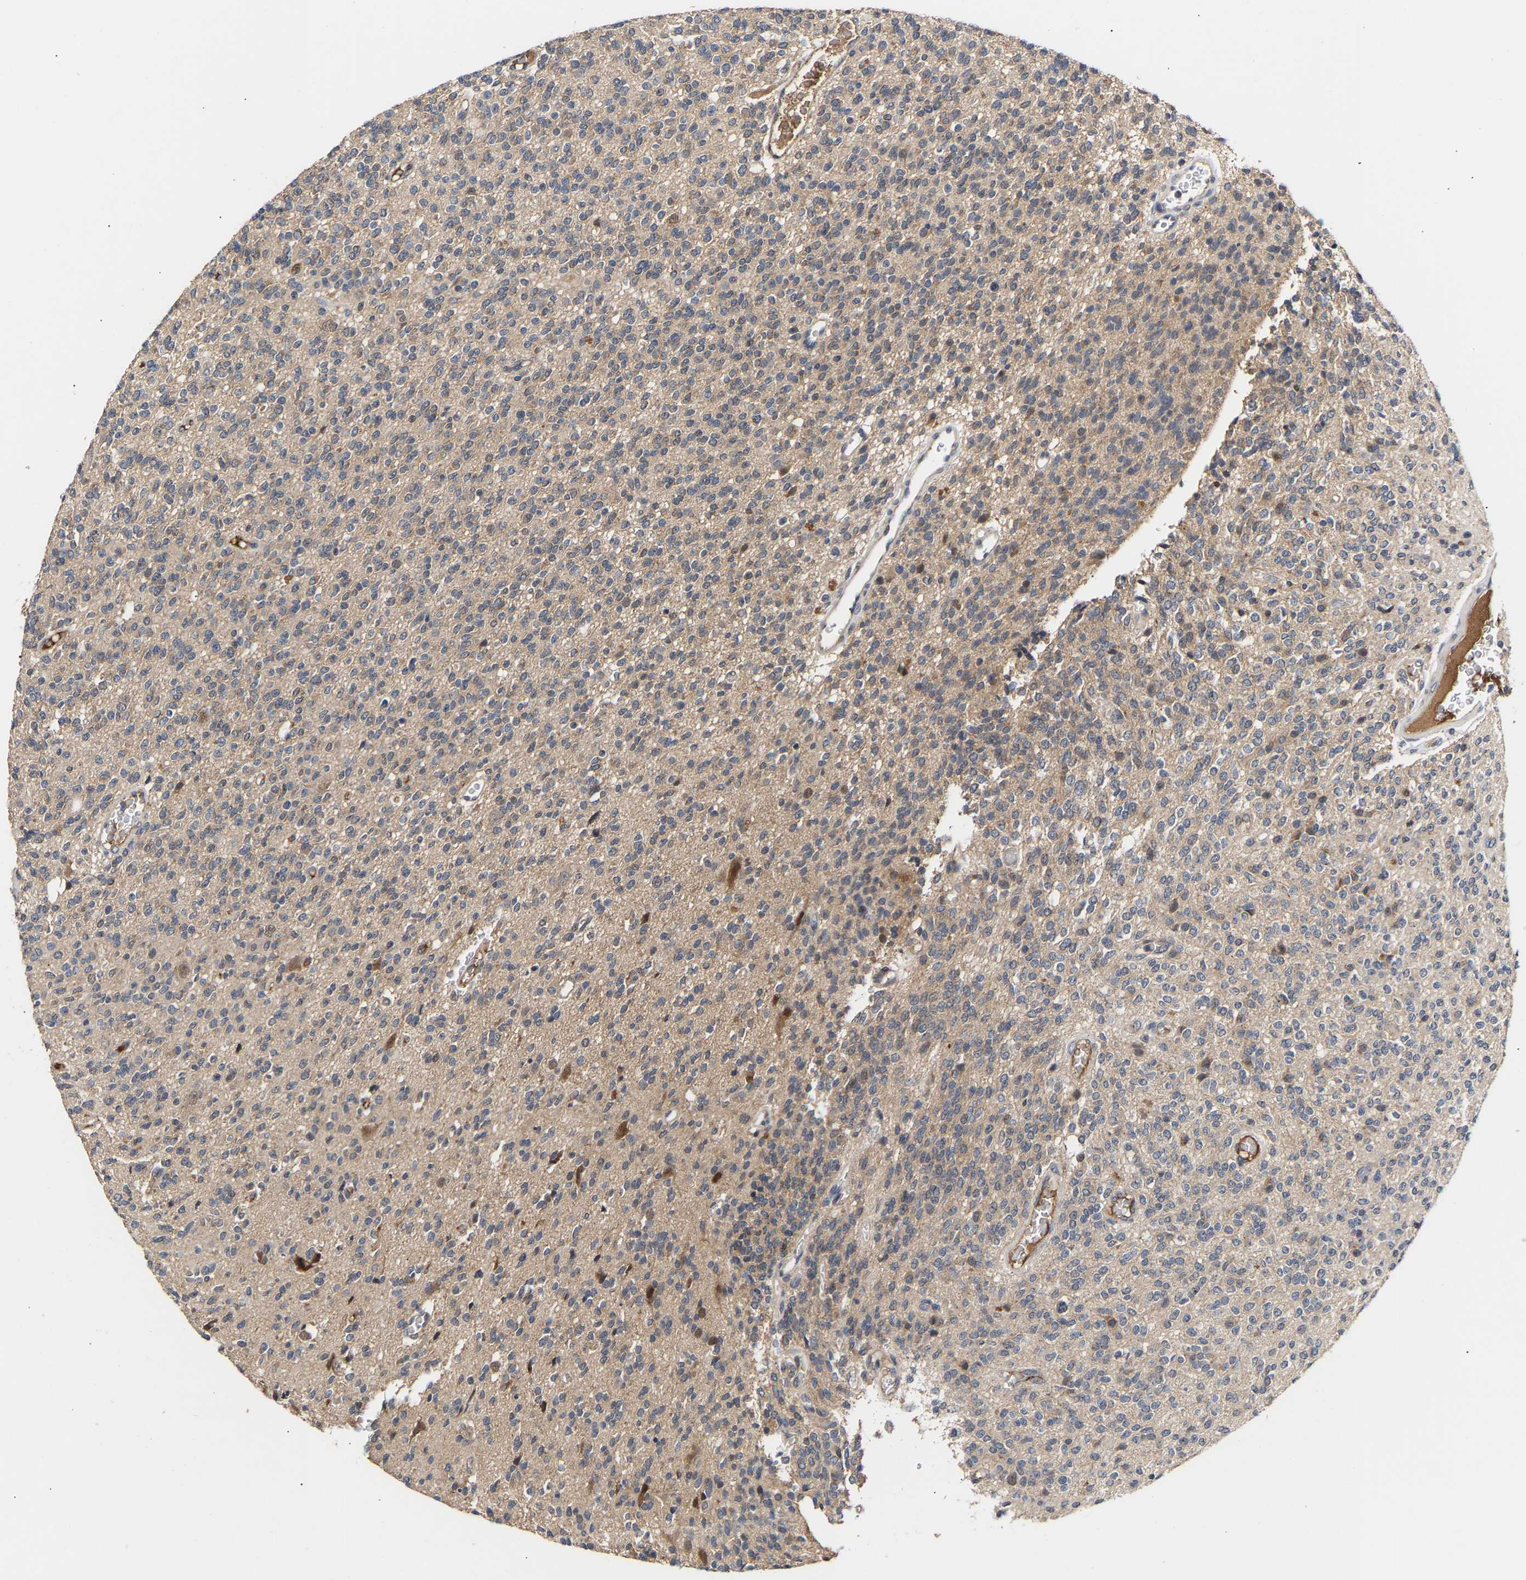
{"staining": {"intensity": "negative", "quantity": "none", "location": "none"}, "tissue": "glioma", "cell_type": "Tumor cells", "image_type": "cancer", "snomed": [{"axis": "morphology", "description": "Glioma, malignant, High grade"}, {"axis": "topography", "description": "Brain"}], "caption": "Human glioma stained for a protein using immunohistochemistry demonstrates no staining in tumor cells.", "gene": "KASH5", "patient": {"sex": "male", "age": 34}}